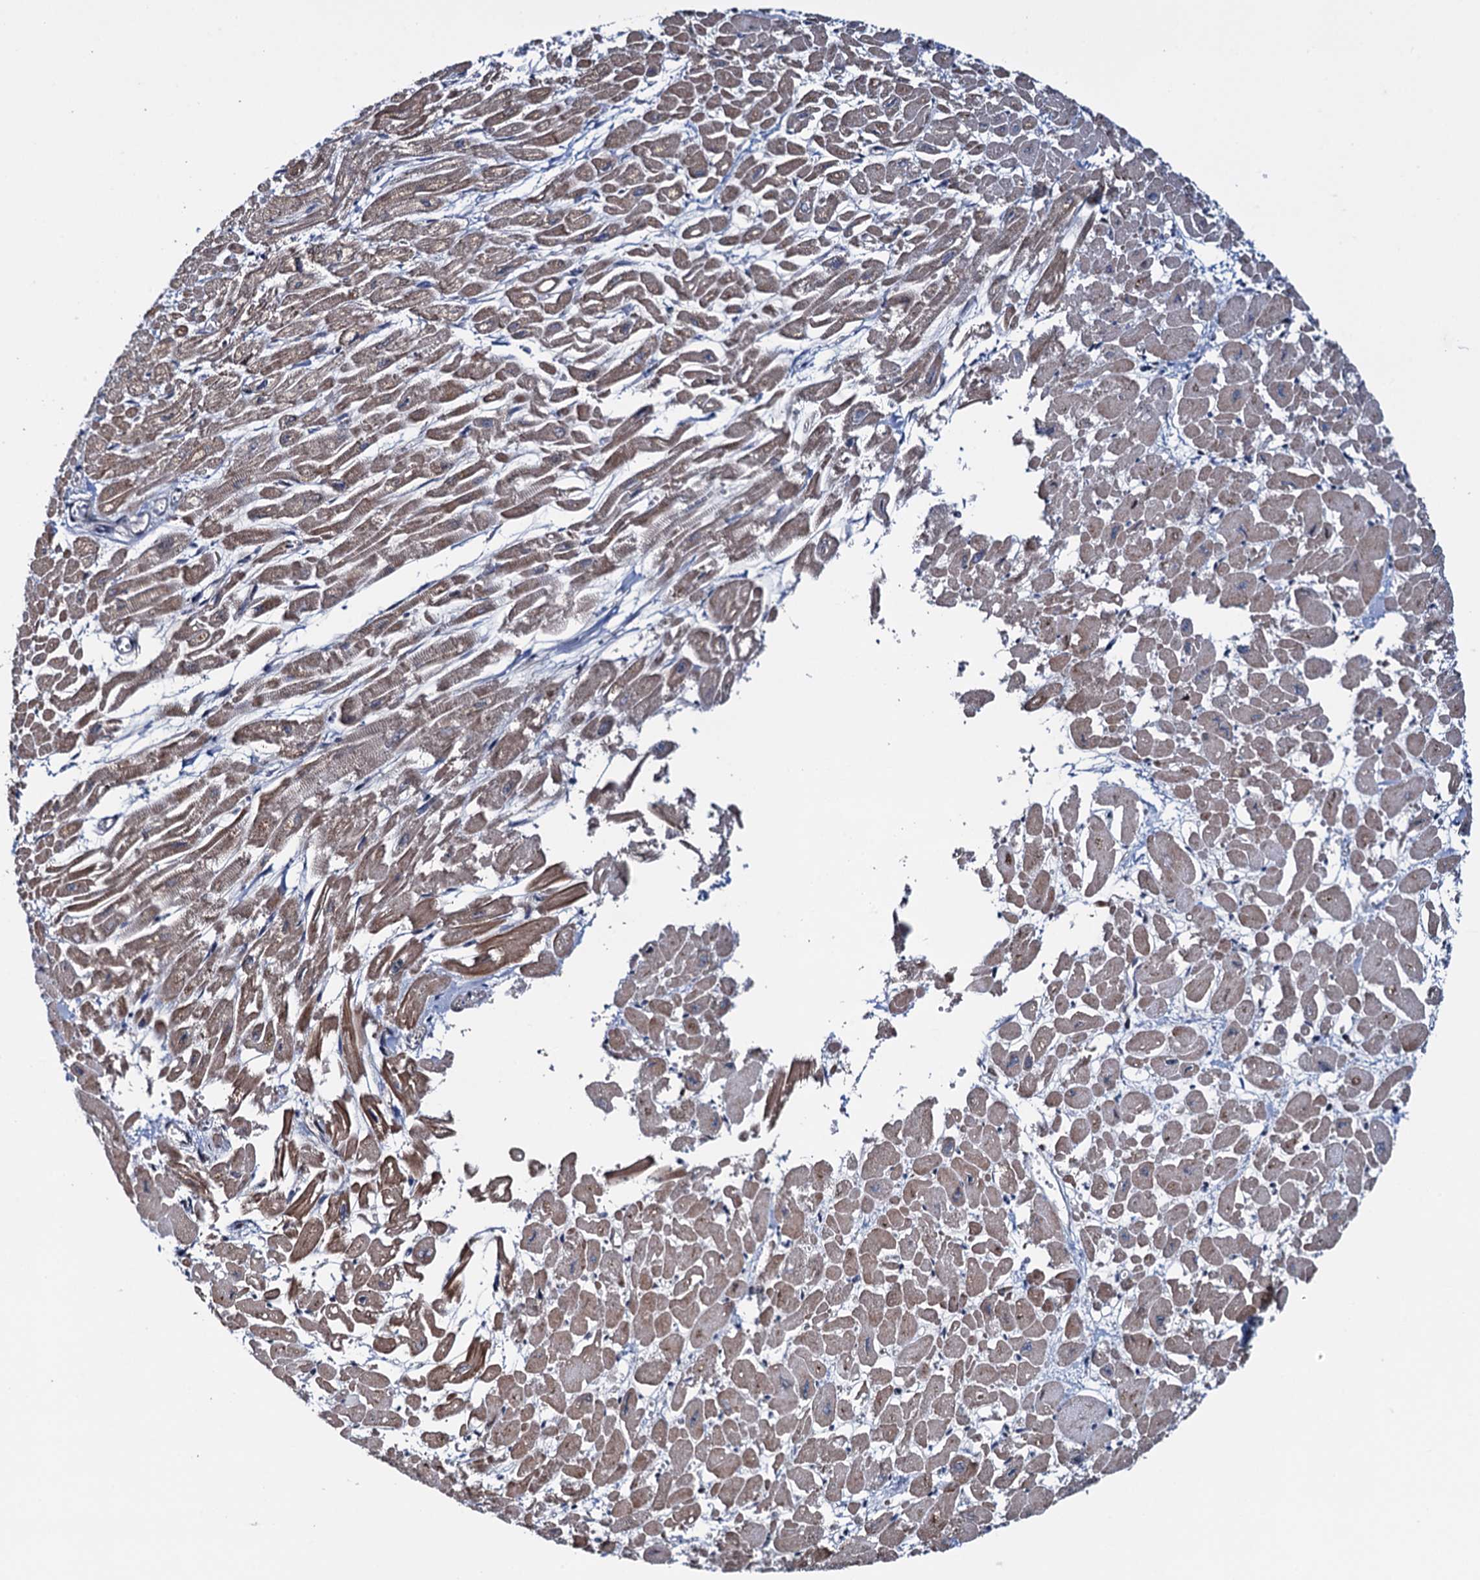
{"staining": {"intensity": "moderate", "quantity": ">75%", "location": "cytoplasmic/membranous"}, "tissue": "heart muscle", "cell_type": "Cardiomyocytes", "image_type": "normal", "snomed": [{"axis": "morphology", "description": "Normal tissue, NOS"}, {"axis": "topography", "description": "Heart"}], "caption": "The micrograph displays a brown stain indicating the presence of a protein in the cytoplasmic/membranous of cardiomyocytes in heart muscle.", "gene": "CCDC102A", "patient": {"sex": "male", "age": 54}}